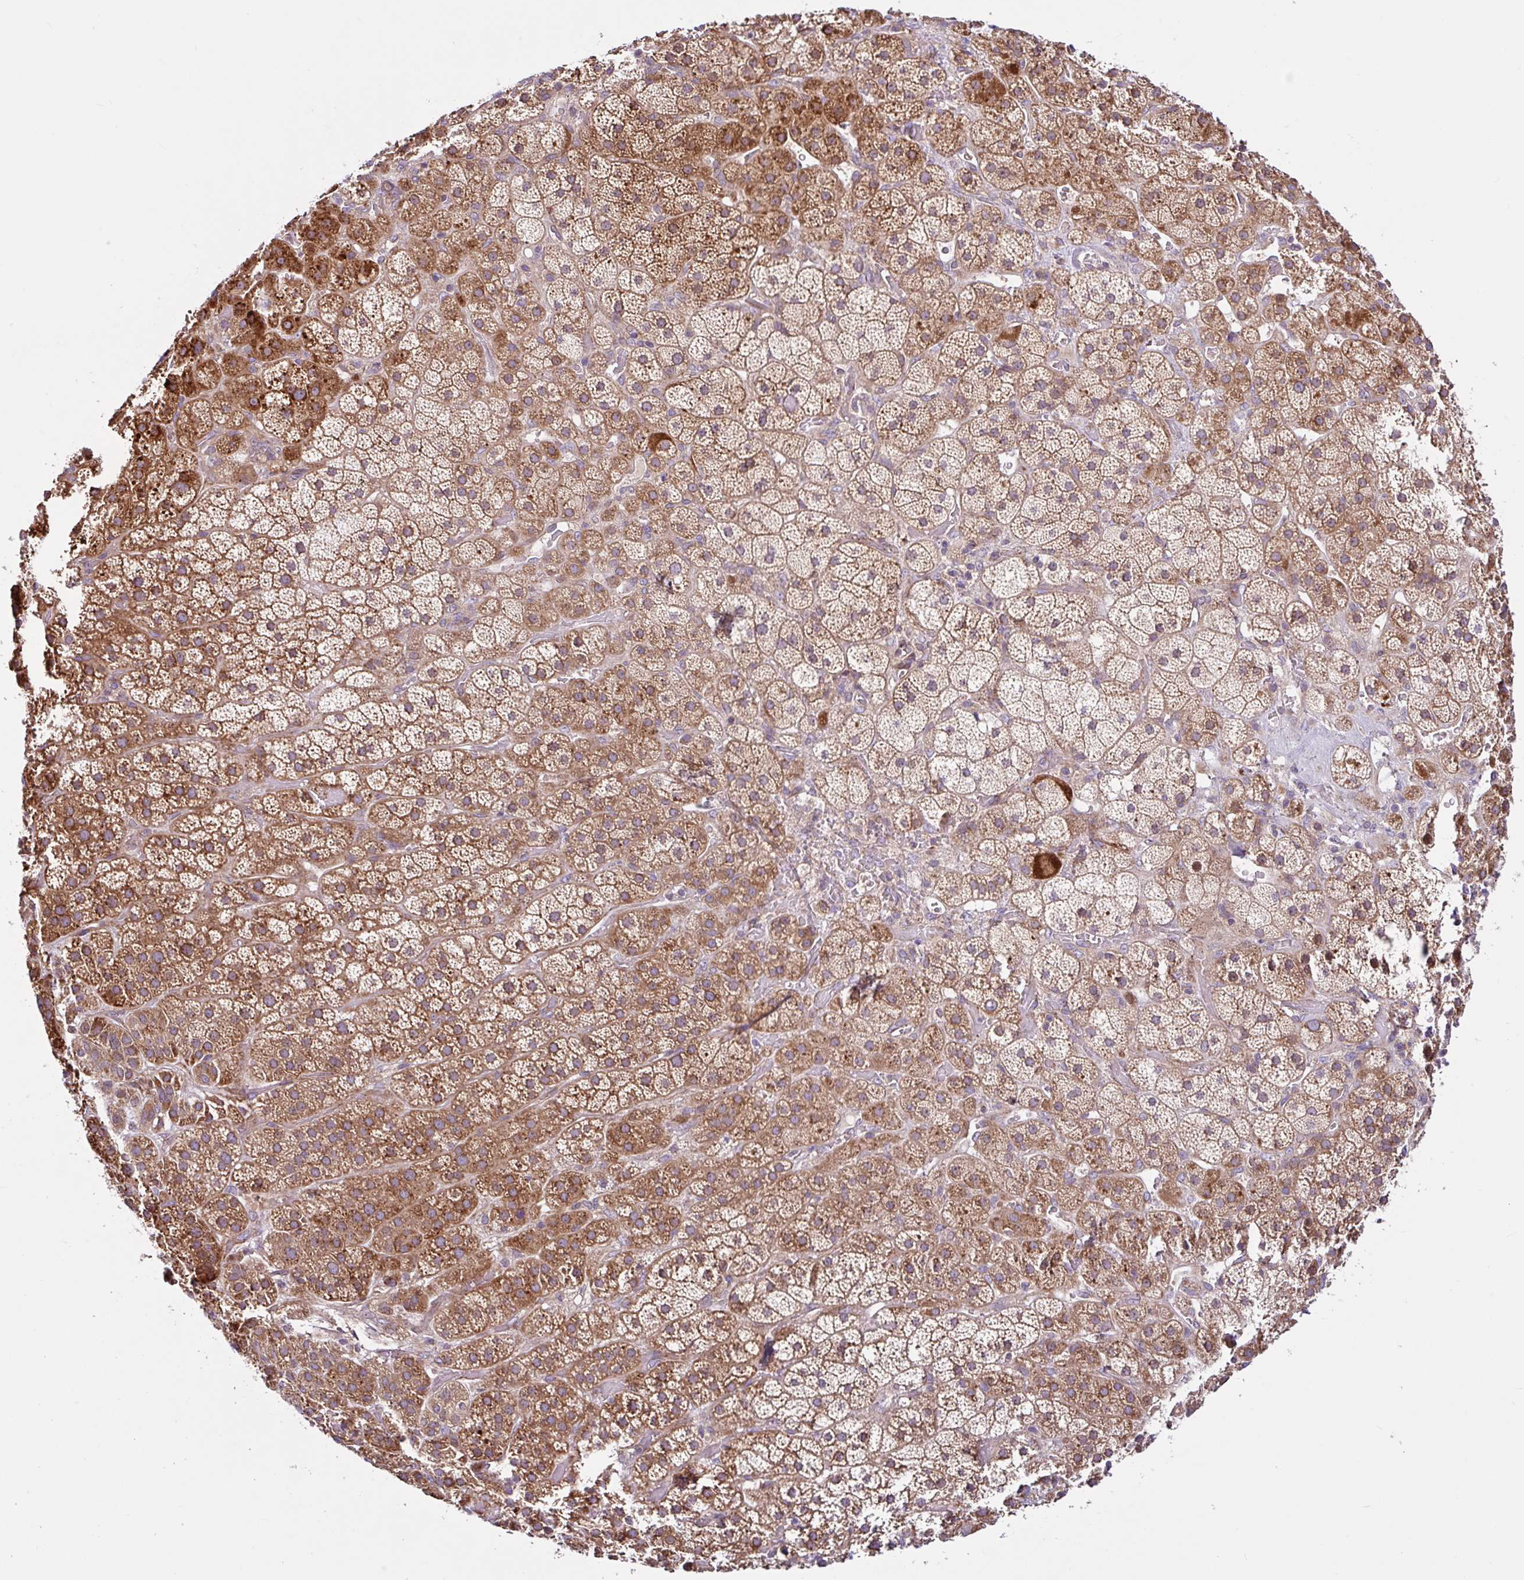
{"staining": {"intensity": "moderate", "quantity": ">75%", "location": "cytoplasmic/membranous"}, "tissue": "adrenal gland", "cell_type": "Glandular cells", "image_type": "normal", "snomed": [{"axis": "morphology", "description": "Normal tissue, NOS"}, {"axis": "topography", "description": "Adrenal gland"}], "caption": "This is an image of immunohistochemistry staining of unremarkable adrenal gland, which shows moderate positivity in the cytoplasmic/membranous of glandular cells.", "gene": "NTPCR", "patient": {"sex": "male", "age": 57}}